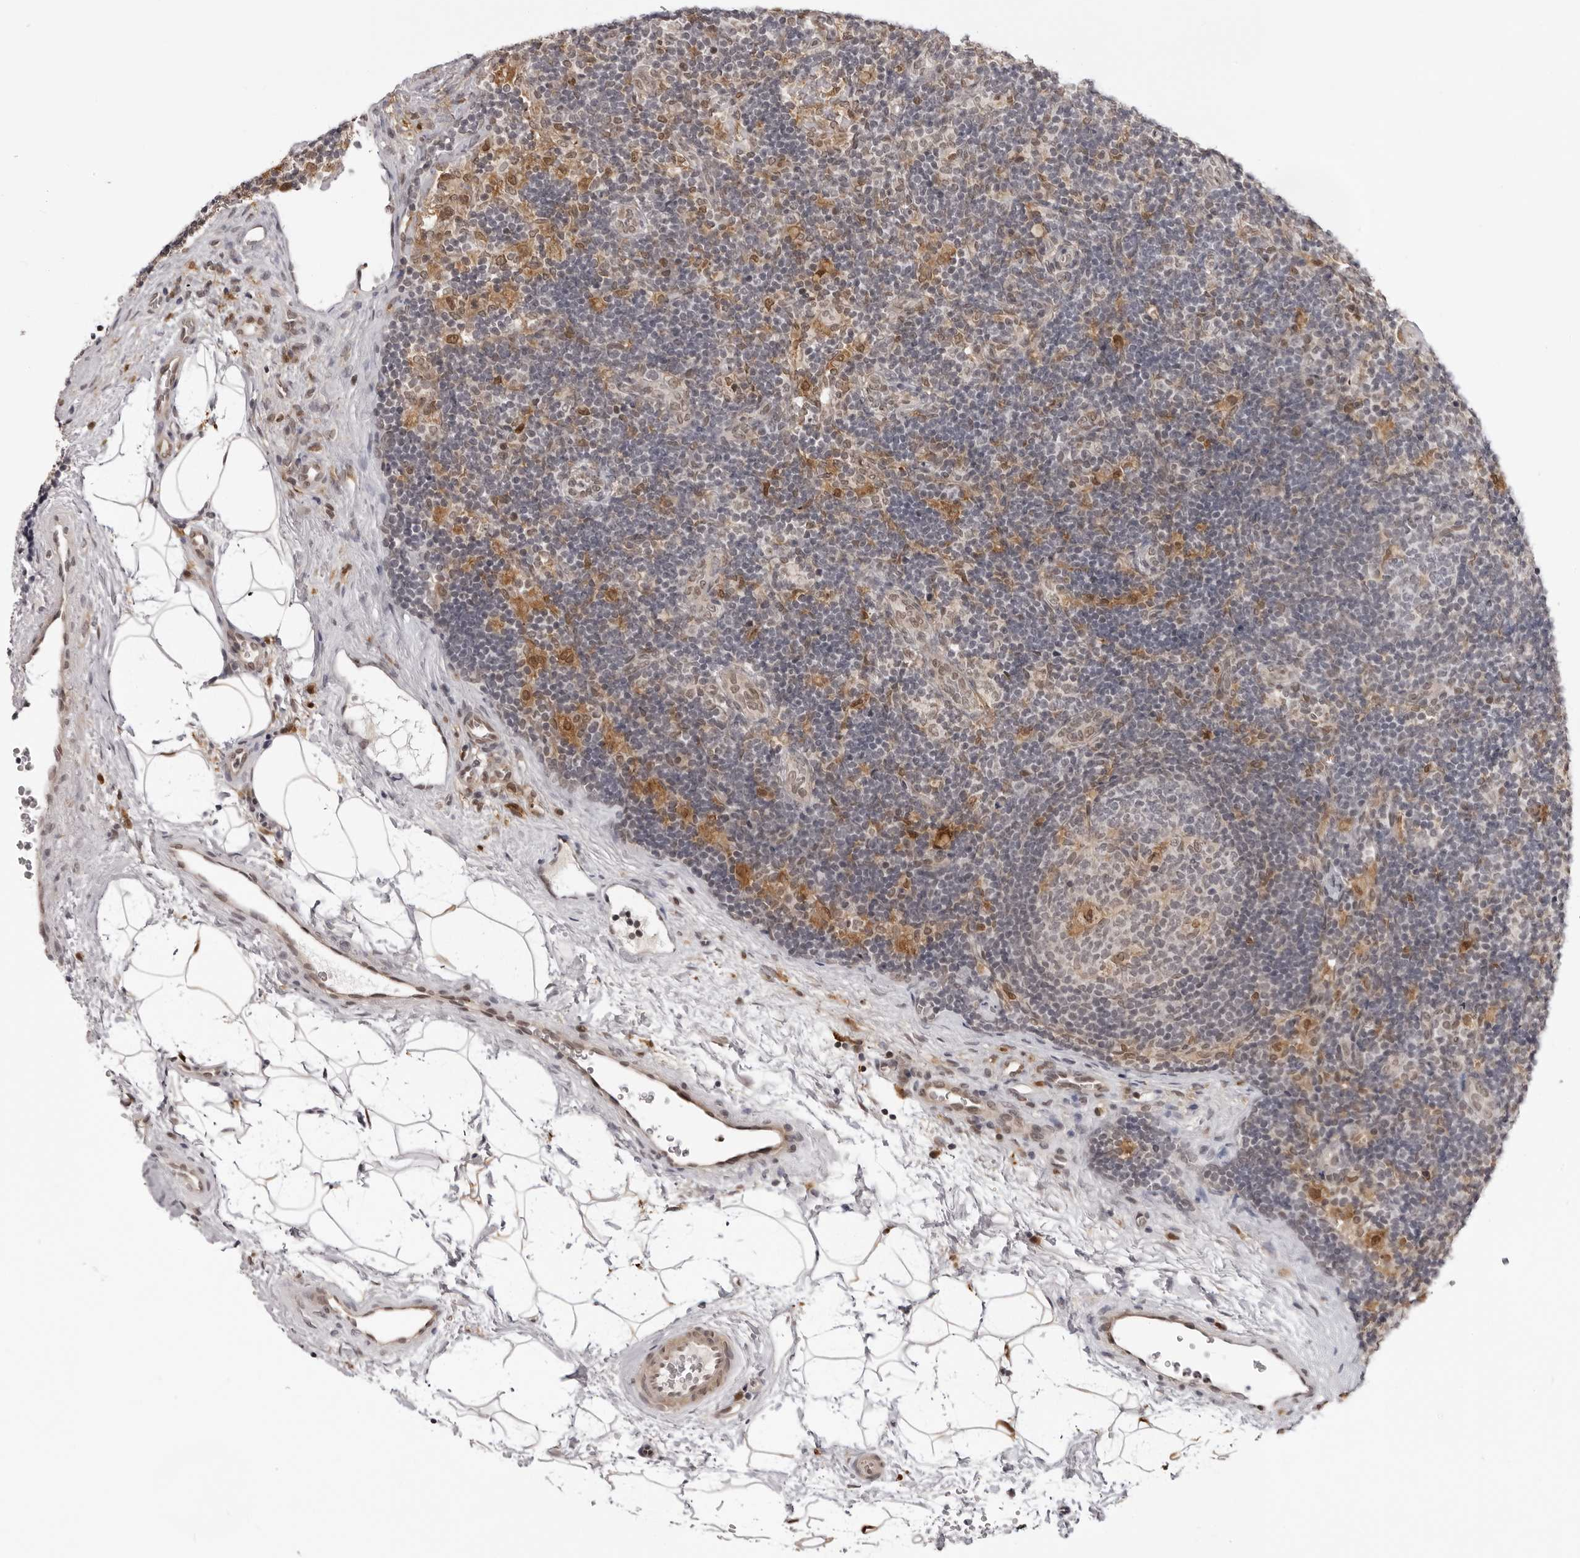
{"staining": {"intensity": "negative", "quantity": "none", "location": "none"}, "tissue": "lymph node", "cell_type": "Germinal center cells", "image_type": "normal", "snomed": [{"axis": "morphology", "description": "Normal tissue, NOS"}, {"axis": "topography", "description": "Lymph node"}], "caption": "Immunohistochemistry photomicrograph of normal lymph node: lymph node stained with DAB shows no significant protein positivity in germinal center cells. (DAB (3,3'-diaminobenzidine) immunohistochemistry (IHC) visualized using brightfield microscopy, high magnification).", "gene": "SRGAP2", "patient": {"sex": "female", "age": 22}}